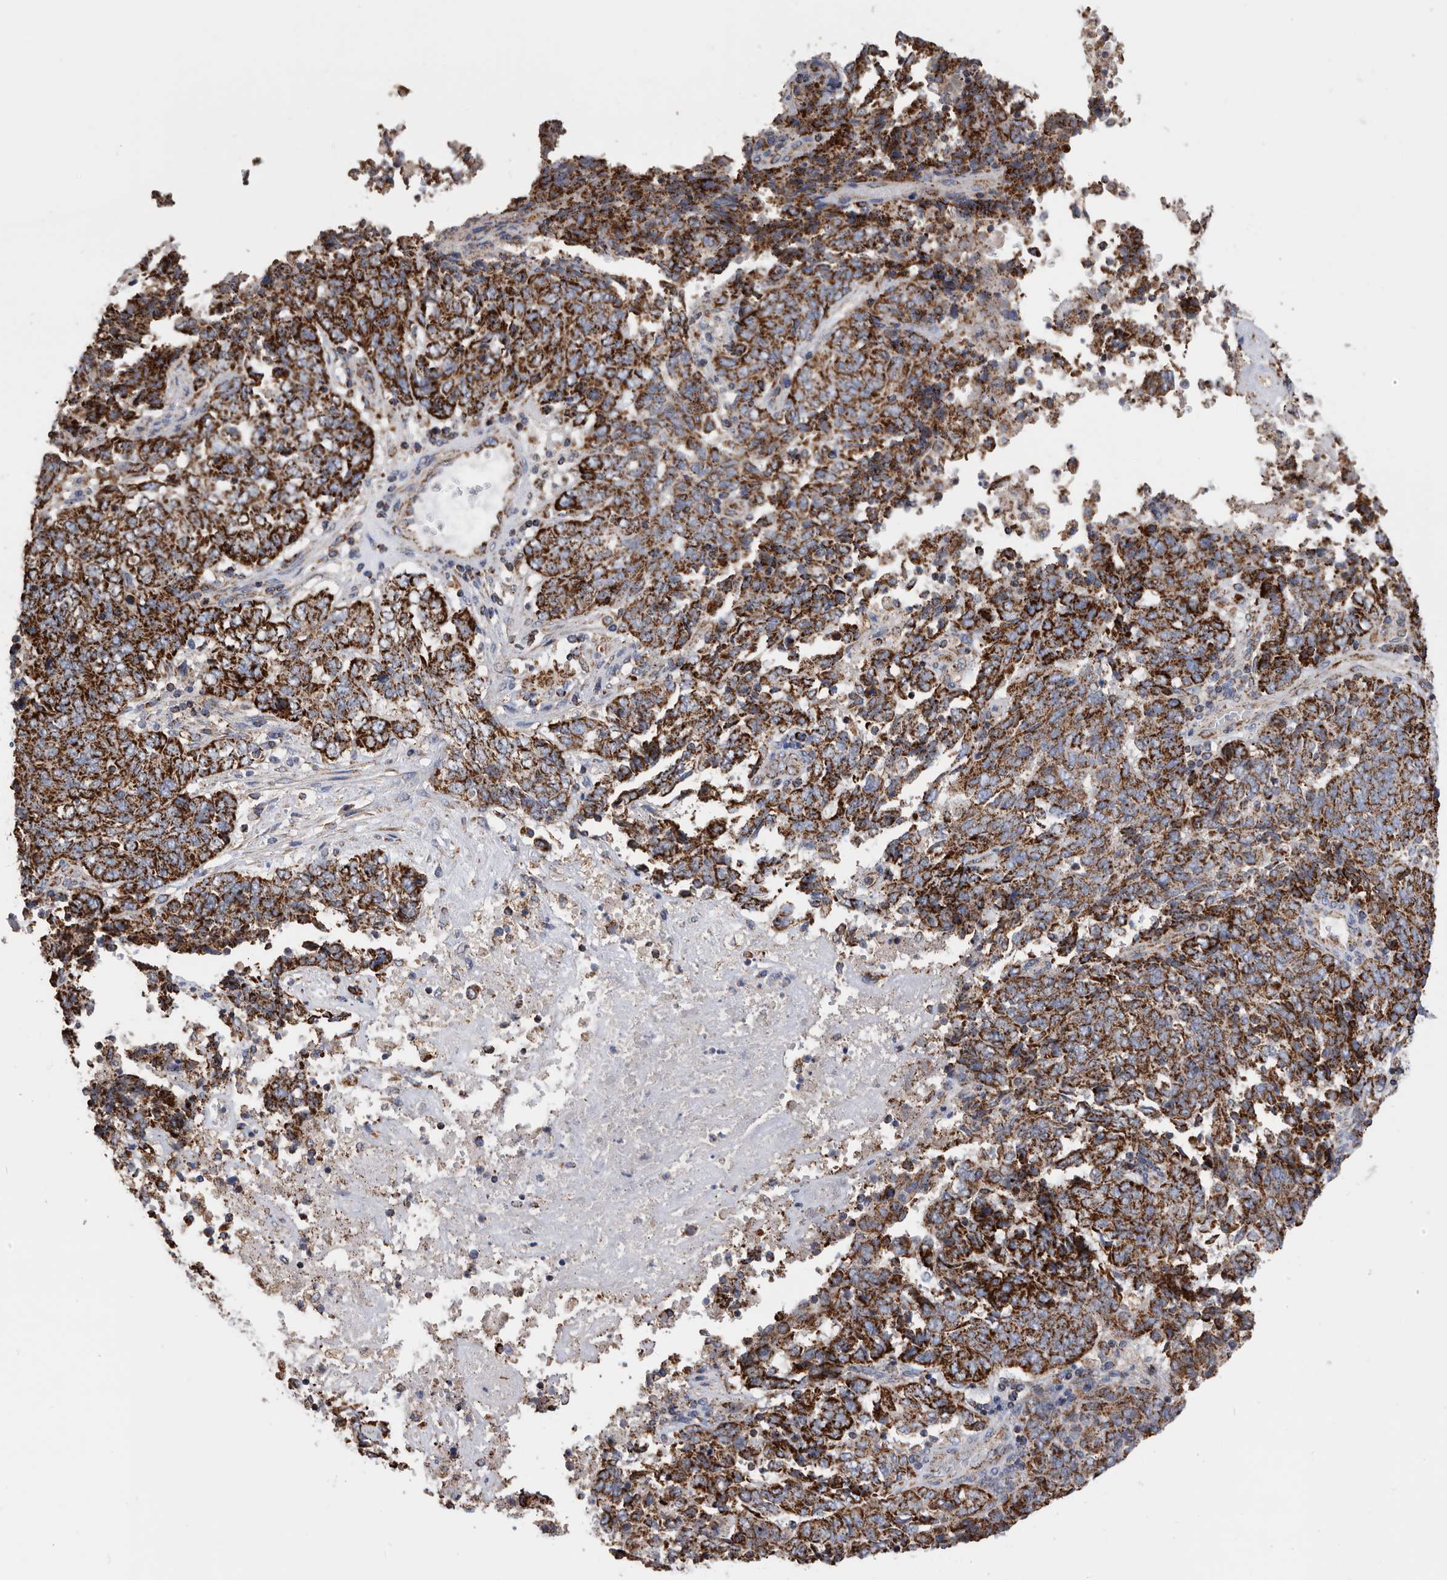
{"staining": {"intensity": "strong", "quantity": ">75%", "location": "cytoplasmic/membranous"}, "tissue": "endometrial cancer", "cell_type": "Tumor cells", "image_type": "cancer", "snomed": [{"axis": "morphology", "description": "Adenocarcinoma, NOS"}, {"axis": "topography", "description": "Endometrium"}], "caption": "Adenocarcinoma (endometrial) stained with a brown dye shows strong cytoplasmic/membranous positive positivity in about >75% of tumor cells.", "gene": "WFDC1", "patient": {"sex": "female", "age": 80}}